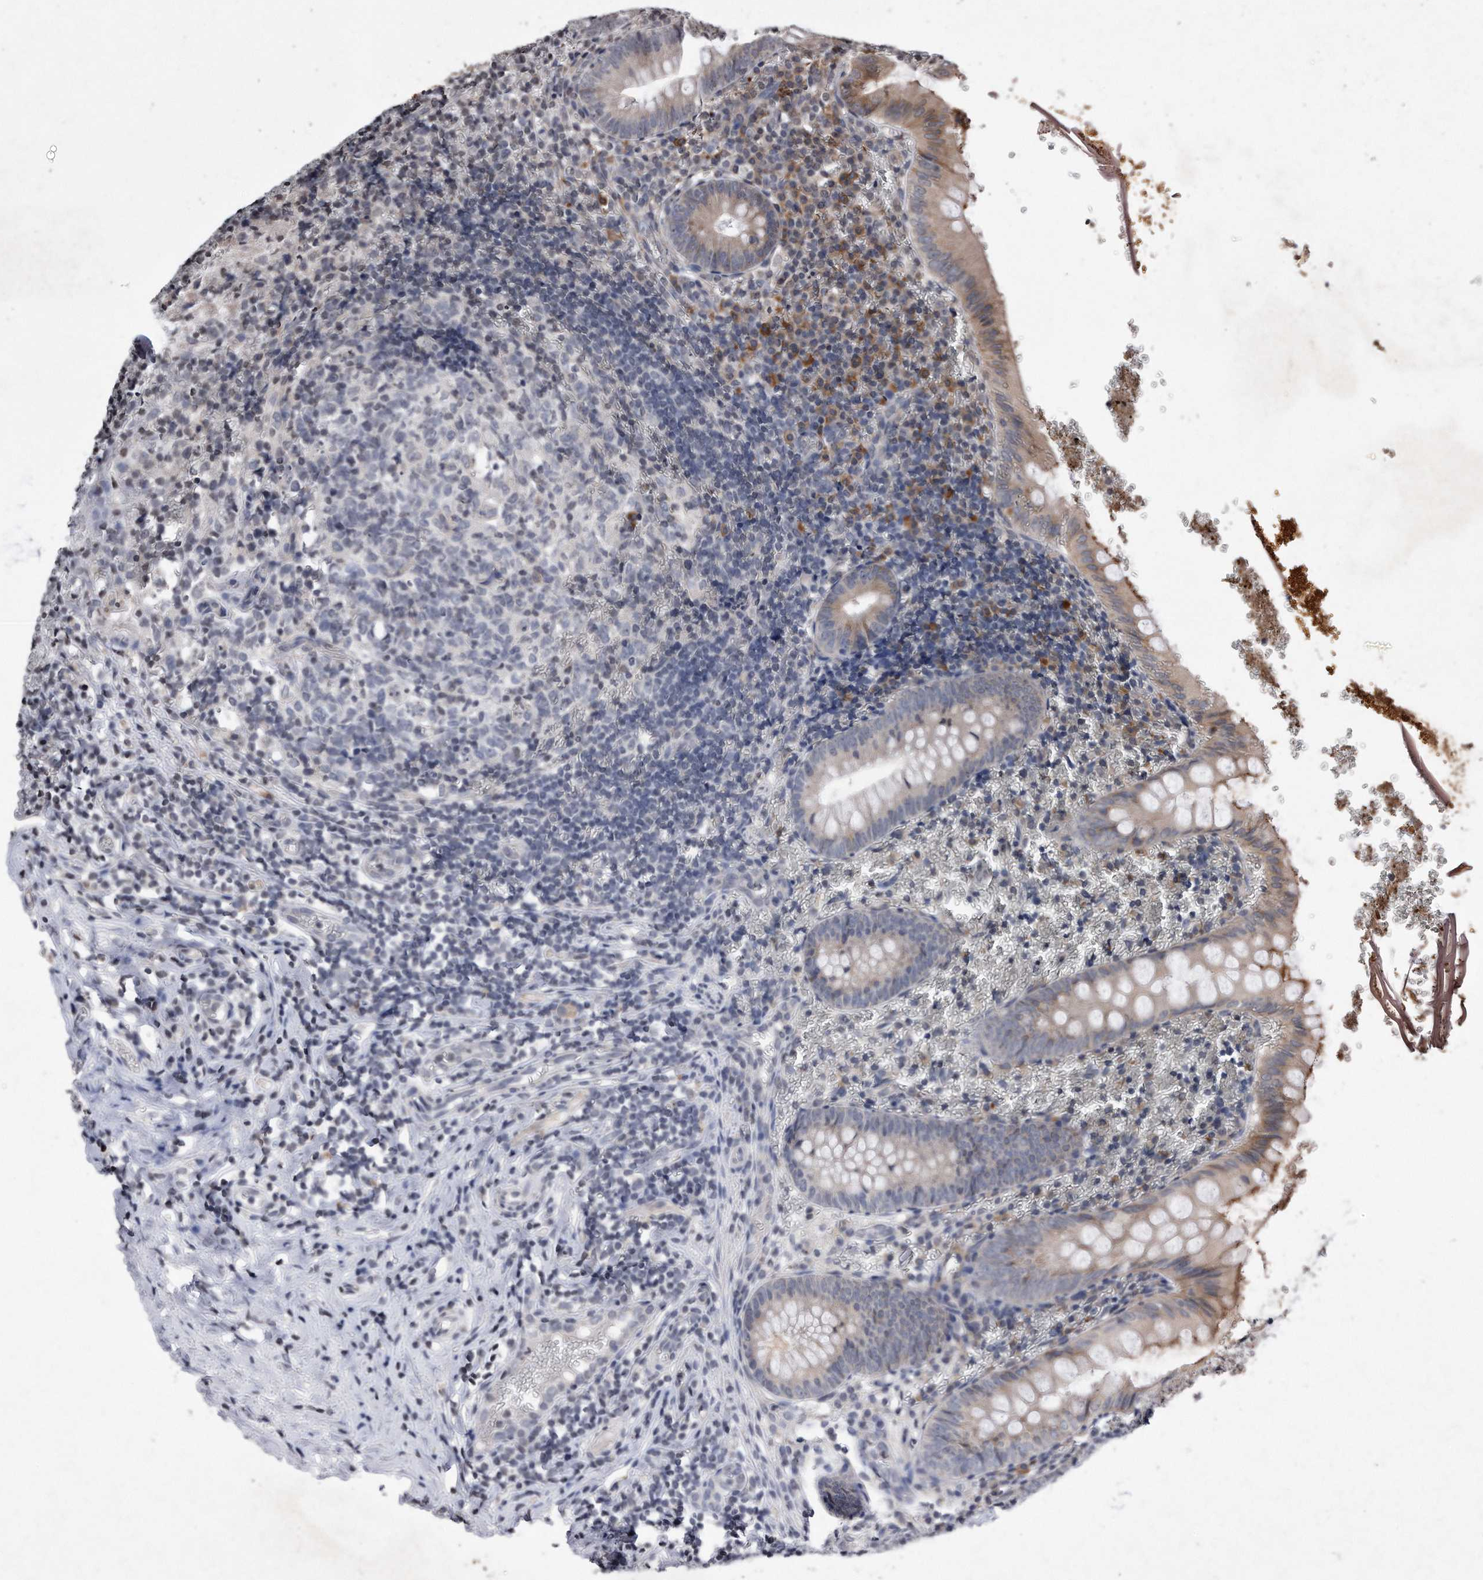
{"staining": {"intensity": "moderate", "quantity": "<25%", "location": "cytoplasmic/membranous"}, "tissue": "appendix", "cell_type": "Glandular cells", "image_type": "normal", "snomed": [{"axis": "morphology", "description": "Normal tissue, NOS"}, {"axis": "topography", "description": "Appendix"}], "caption": "Immunohistochemistry image of unremarkable appendix: appendix stained using IHC exhibits low levels of moderate protein expression localized specifically in the cytoplasmic/membranous of glandular cells, appearing as a cytoplasmic/membranous brown color.", "gene": "DAB1", "patient": {"sex": "male", "age": 8}}